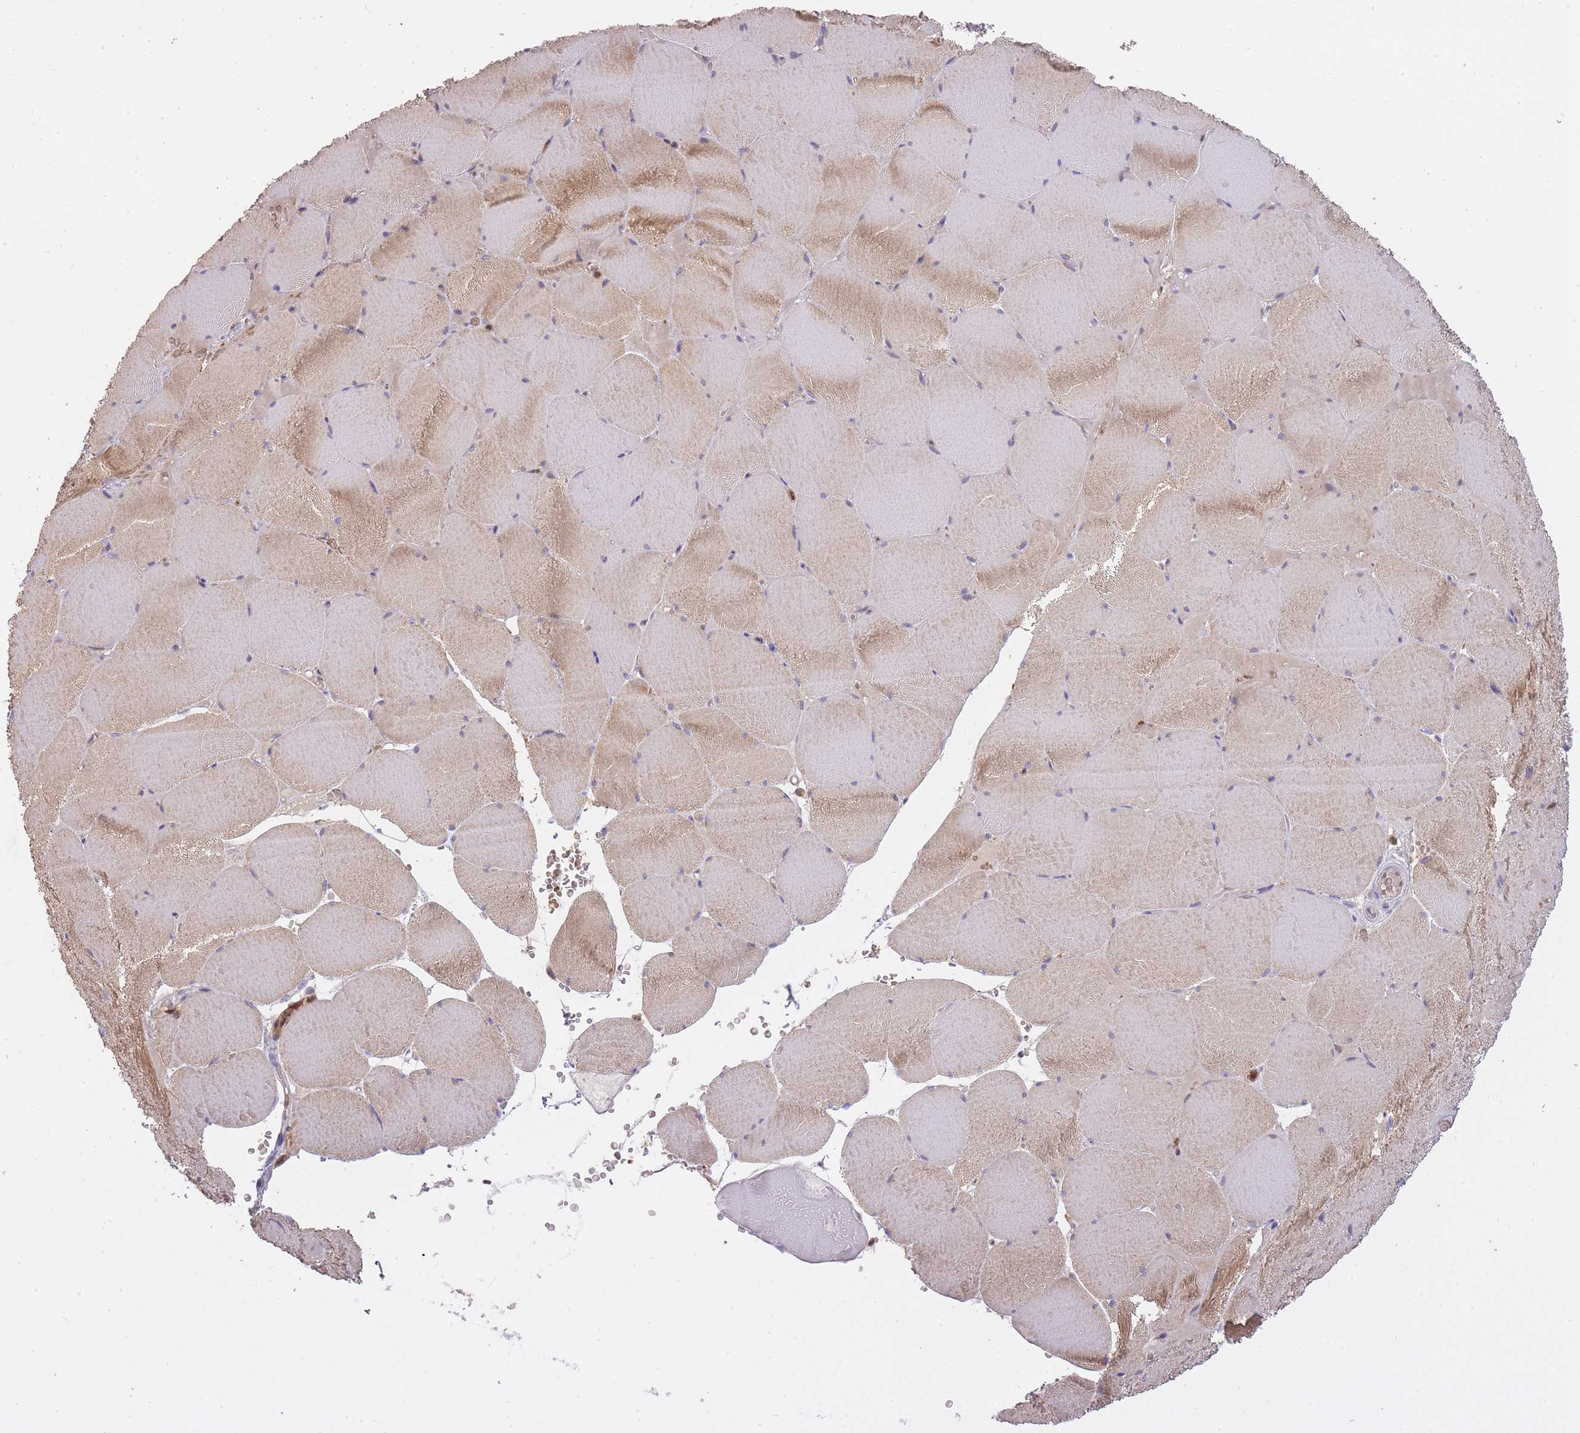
{"staining": {"intensity": "moderate", "quantity": "25%-75%", "location": "cytoplasmic/membranous"}, "tissue": "skeletal muscle", "cell_type": "Myocytes", "image_type": "normal", "snomed": [{"axis": "morphology", "description": "Normal tissue, NOS"}, {"axis": "topography", "description": "Skeletal muscle"}, {"axis": "topography", "description": "Head-Neck"}], "caption": "Immunohistochemical staining of benign skeletal muscle shows medium levels of moderate cytoplasmic/membranous expression in approximately 25%-75% of myocytes.", "gene": "CXorf38", "patient": {"sex": "male", "age": 66}}